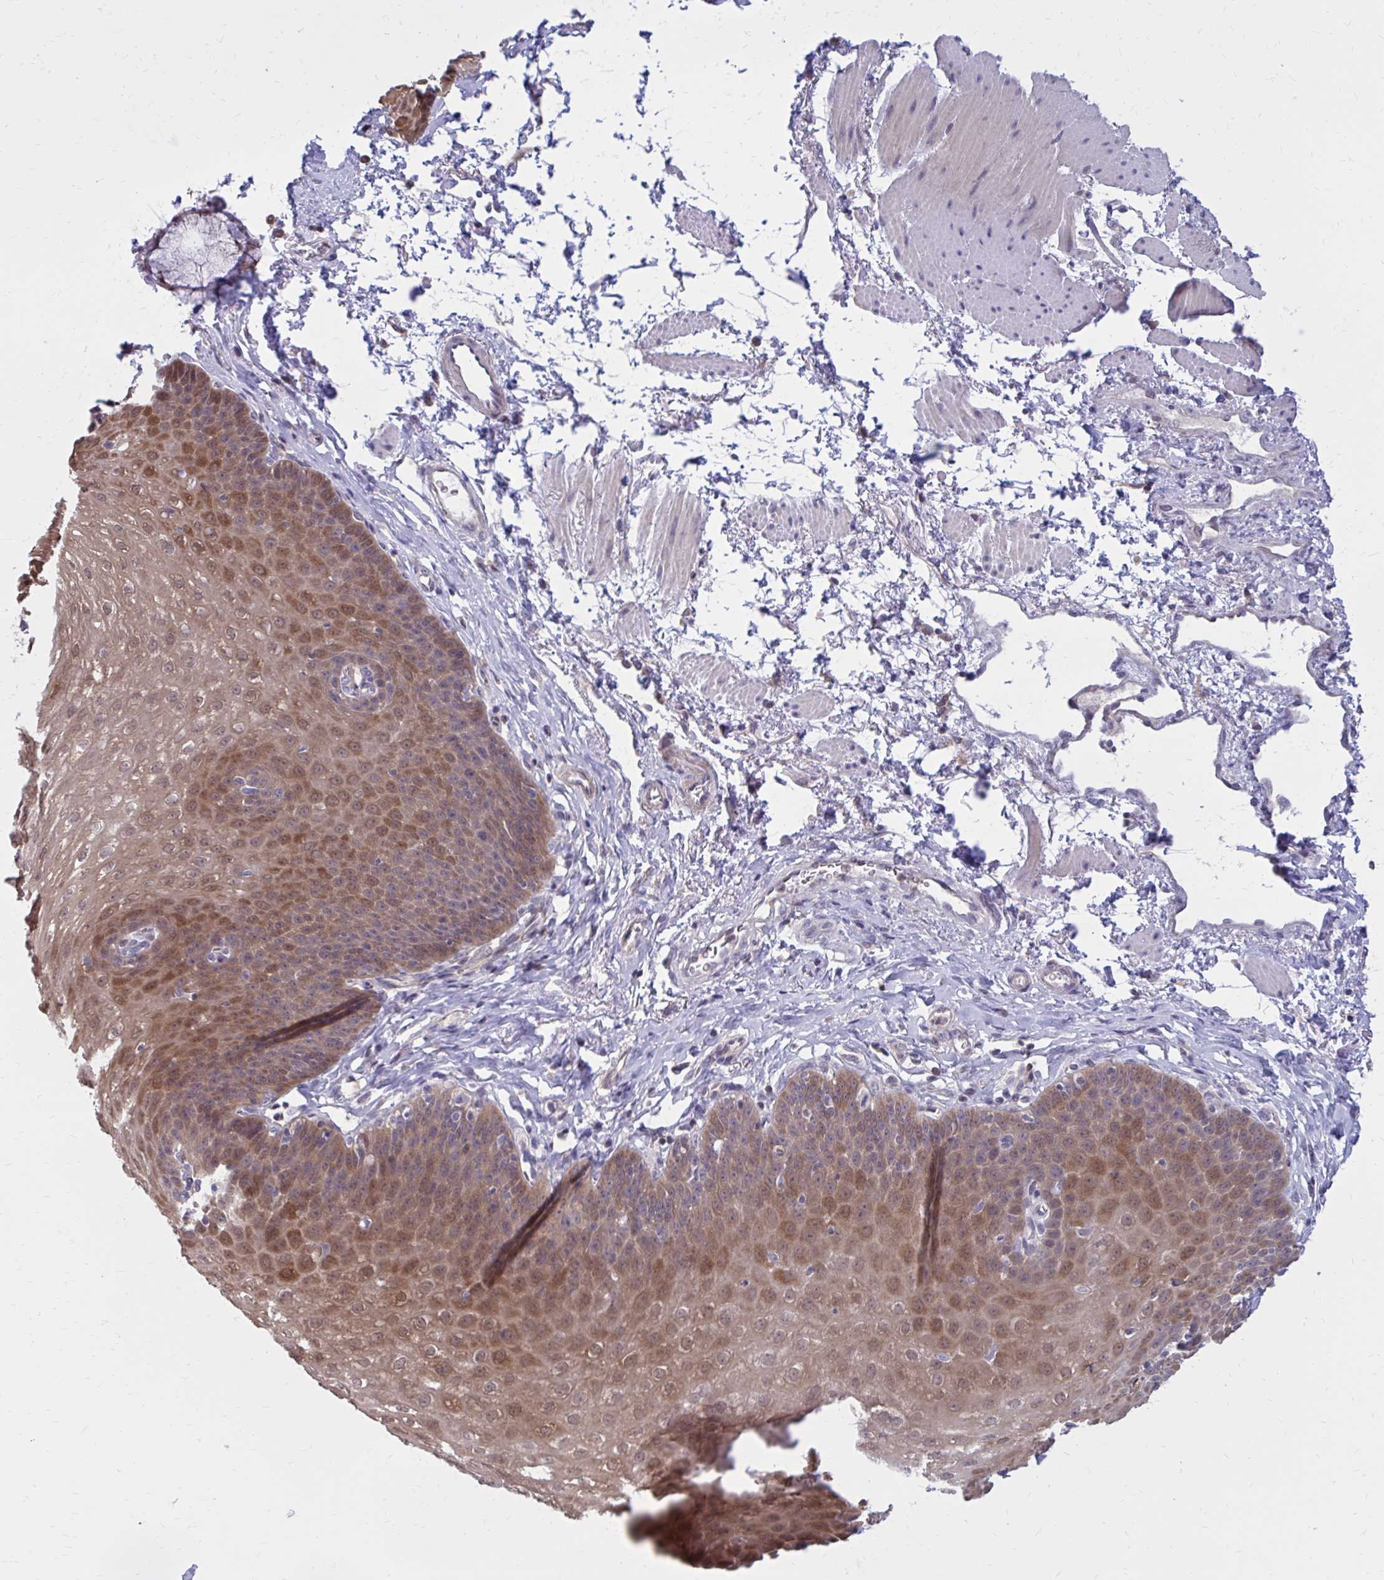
{"staining": {"intensity": "moderate", "quantity": ">75%", "location": "cytoplasmic/membranous"}, "tissue": "esophagus", "cell_type": "Squamous epithelial cells", "image_type": "normal", "snomed": [{"axis": "morphology", "description": "Normal tissue, NOS"}, {"axis": "topography", "description": "Esophagus"}], "caption": "Immunohistochemical staining of benign esophagus reveals >75% levels of moderate cytoplasmic/membranous protein expression in approximately >75% of squamous epithelial cells. The protein is shown in brown color, while the nuclei are stained blue.", "gene": "DBI", "patient": {"sex": "female", "age": 81}}